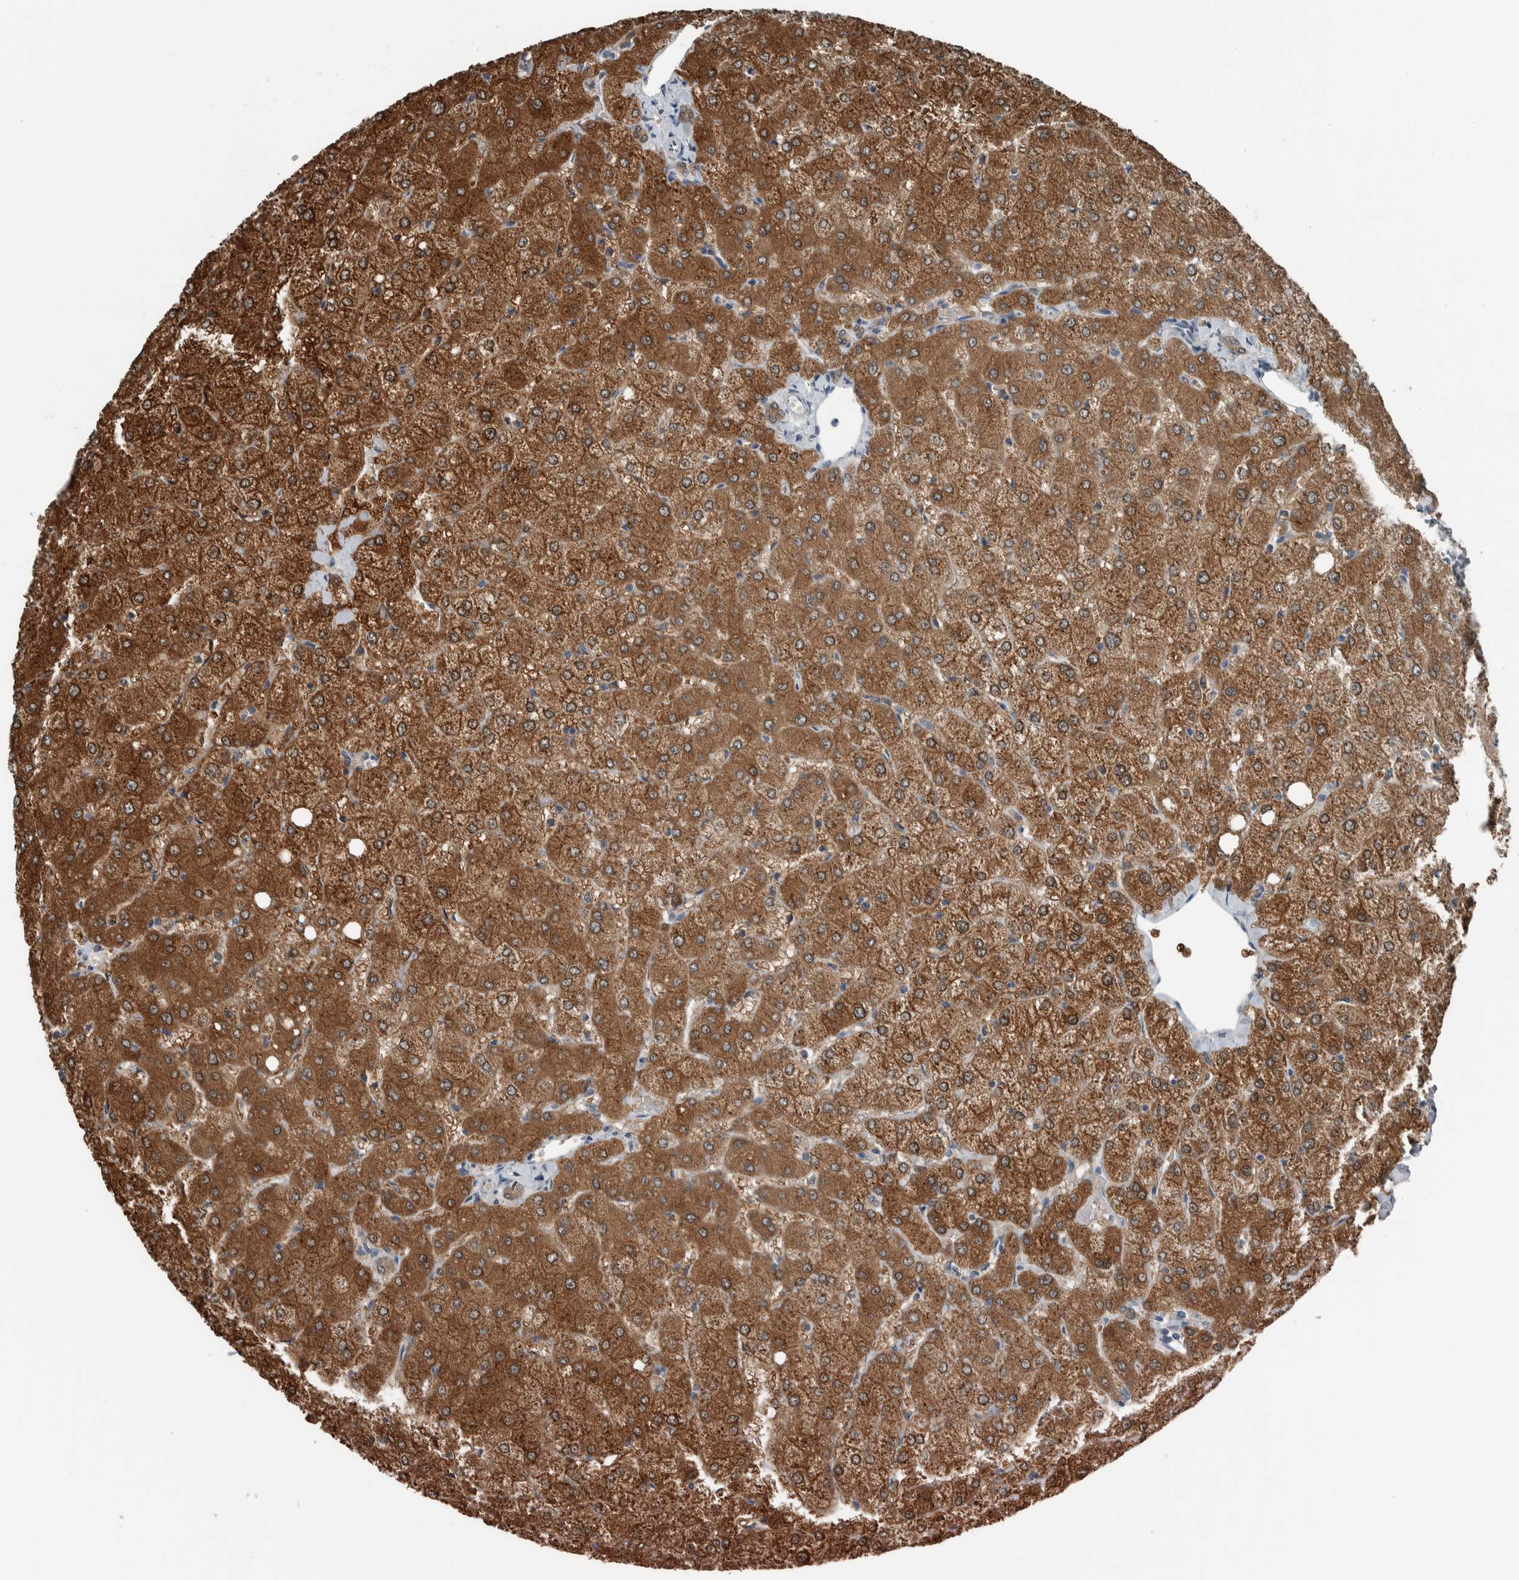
{"staining": {"intensity": "moderate", "quantity": ">75%", "location": "cytoplasmic/membranous"}, "tissue": "liver", "cell_type": "Cholangiocytes", "image_type": "normal", "snomed": [{"axis": "morphology", "description": "Normal tissue, NOS"}, {"axis": "topography", "description": "Liver"}], "caption": "Liver stained with DAB (3,3'-diaminobenzidine) immunohistochemistry (IHC) exhibits medium levels of moderate cytoplasmic/membranous expression in about >75% of cholangiocytes. (DAB (3,3'-diaminobenzidine) = brown stain, brightfield microscopy at high magnification).", "gene": "ALAD", "patient": {"sex": "female", "age": 54}}